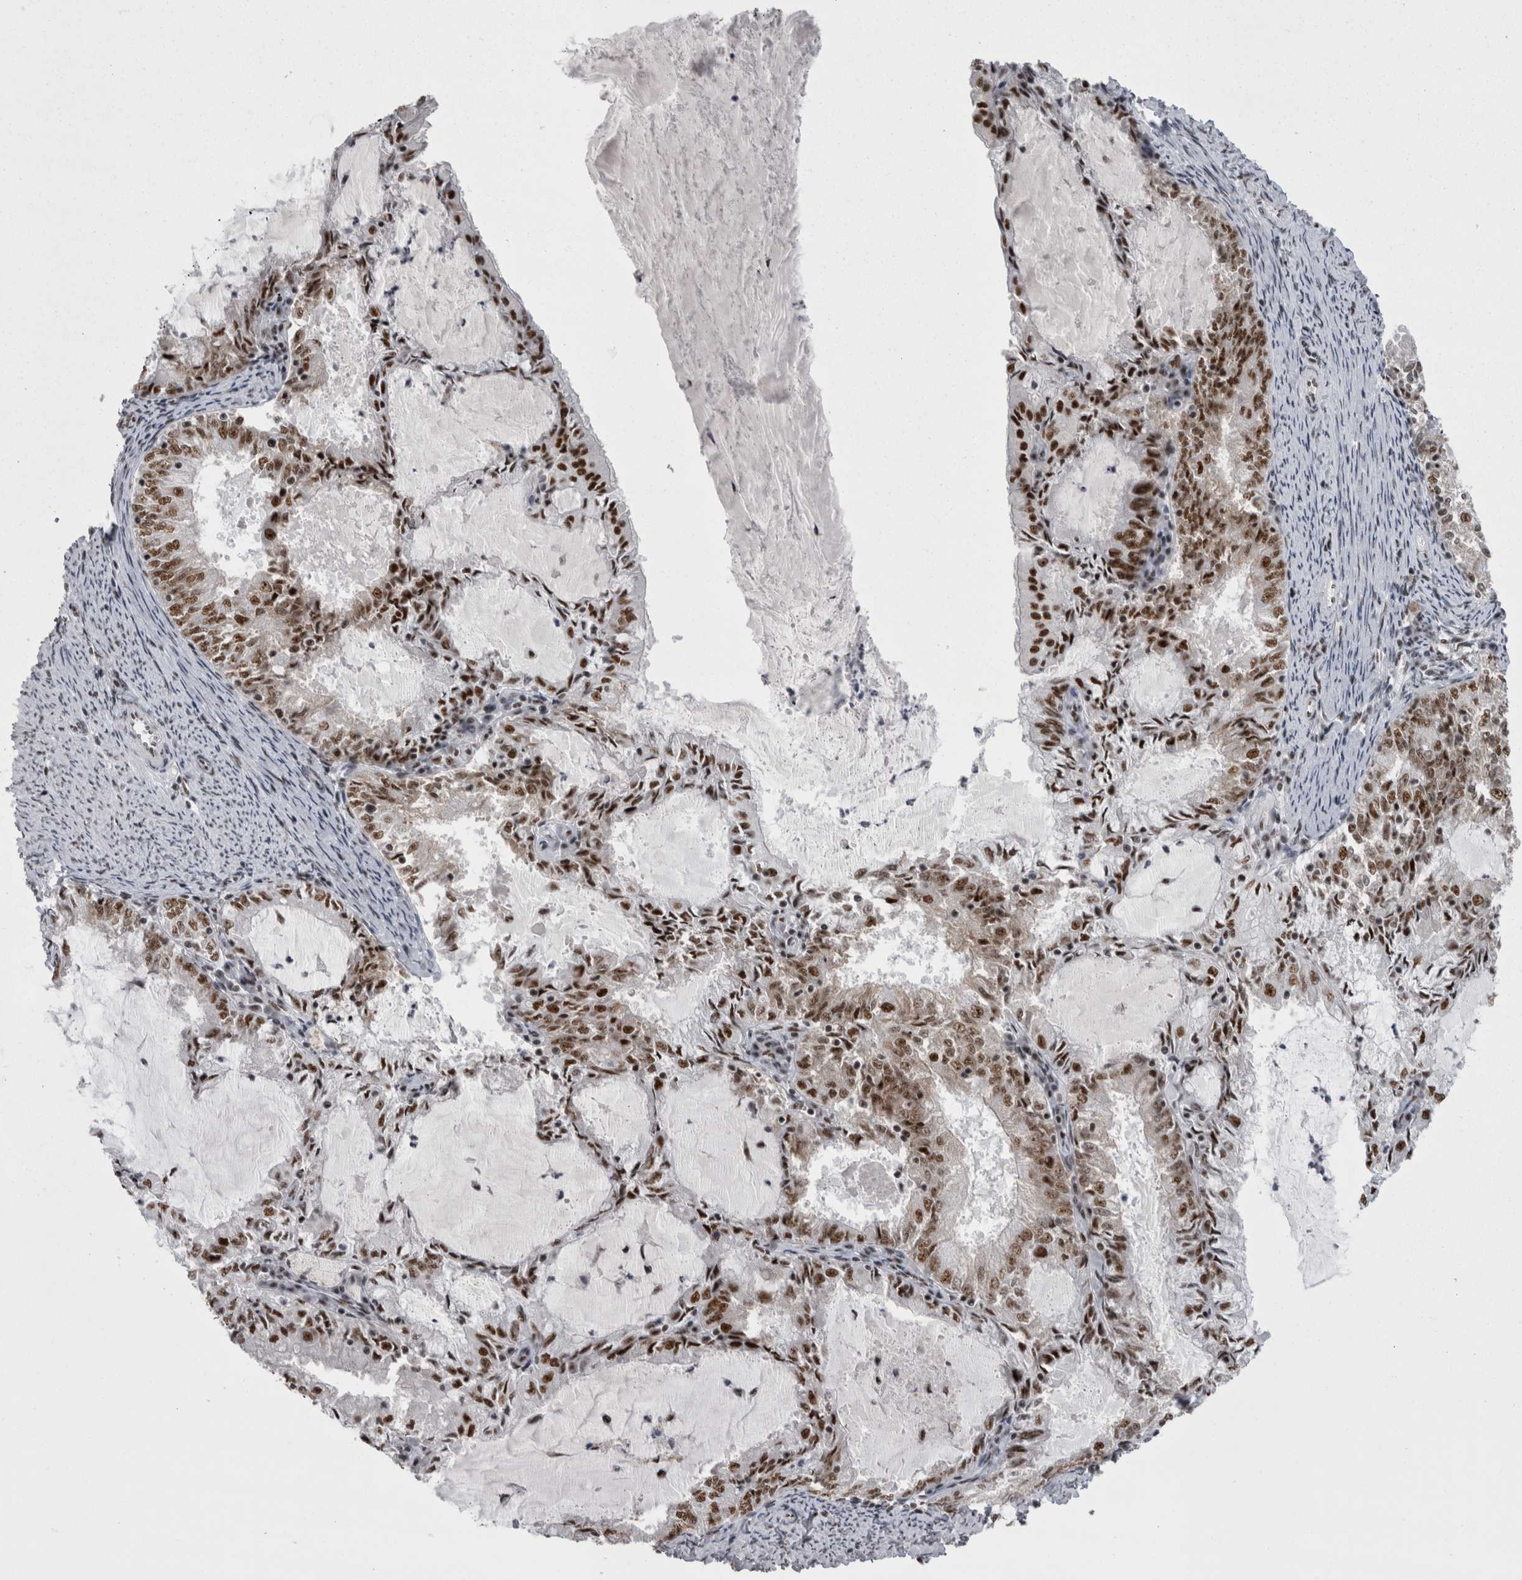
{"staining": {"intensity": "moderate", "quantity": ">75%", "location": "nuclear"}, "tissue": "endometrial cancer", "cell_type": "Tumor cells", "image_type": "cancer", "snomed": [{"axis": "morphology", "description": "Adenocarcinoma, NOS"}, {"axis": "topography", "description": "Endometrium"}], "caption": "A brown stain shows moderate nuclear expression of a protein in adenocarcinoma (endometrial) tumor cells. (DAB IHC with brightfield microscopy, high magnification).", "gene": "SNRNP40", "patient": {"sex": "female", "age": 57}}